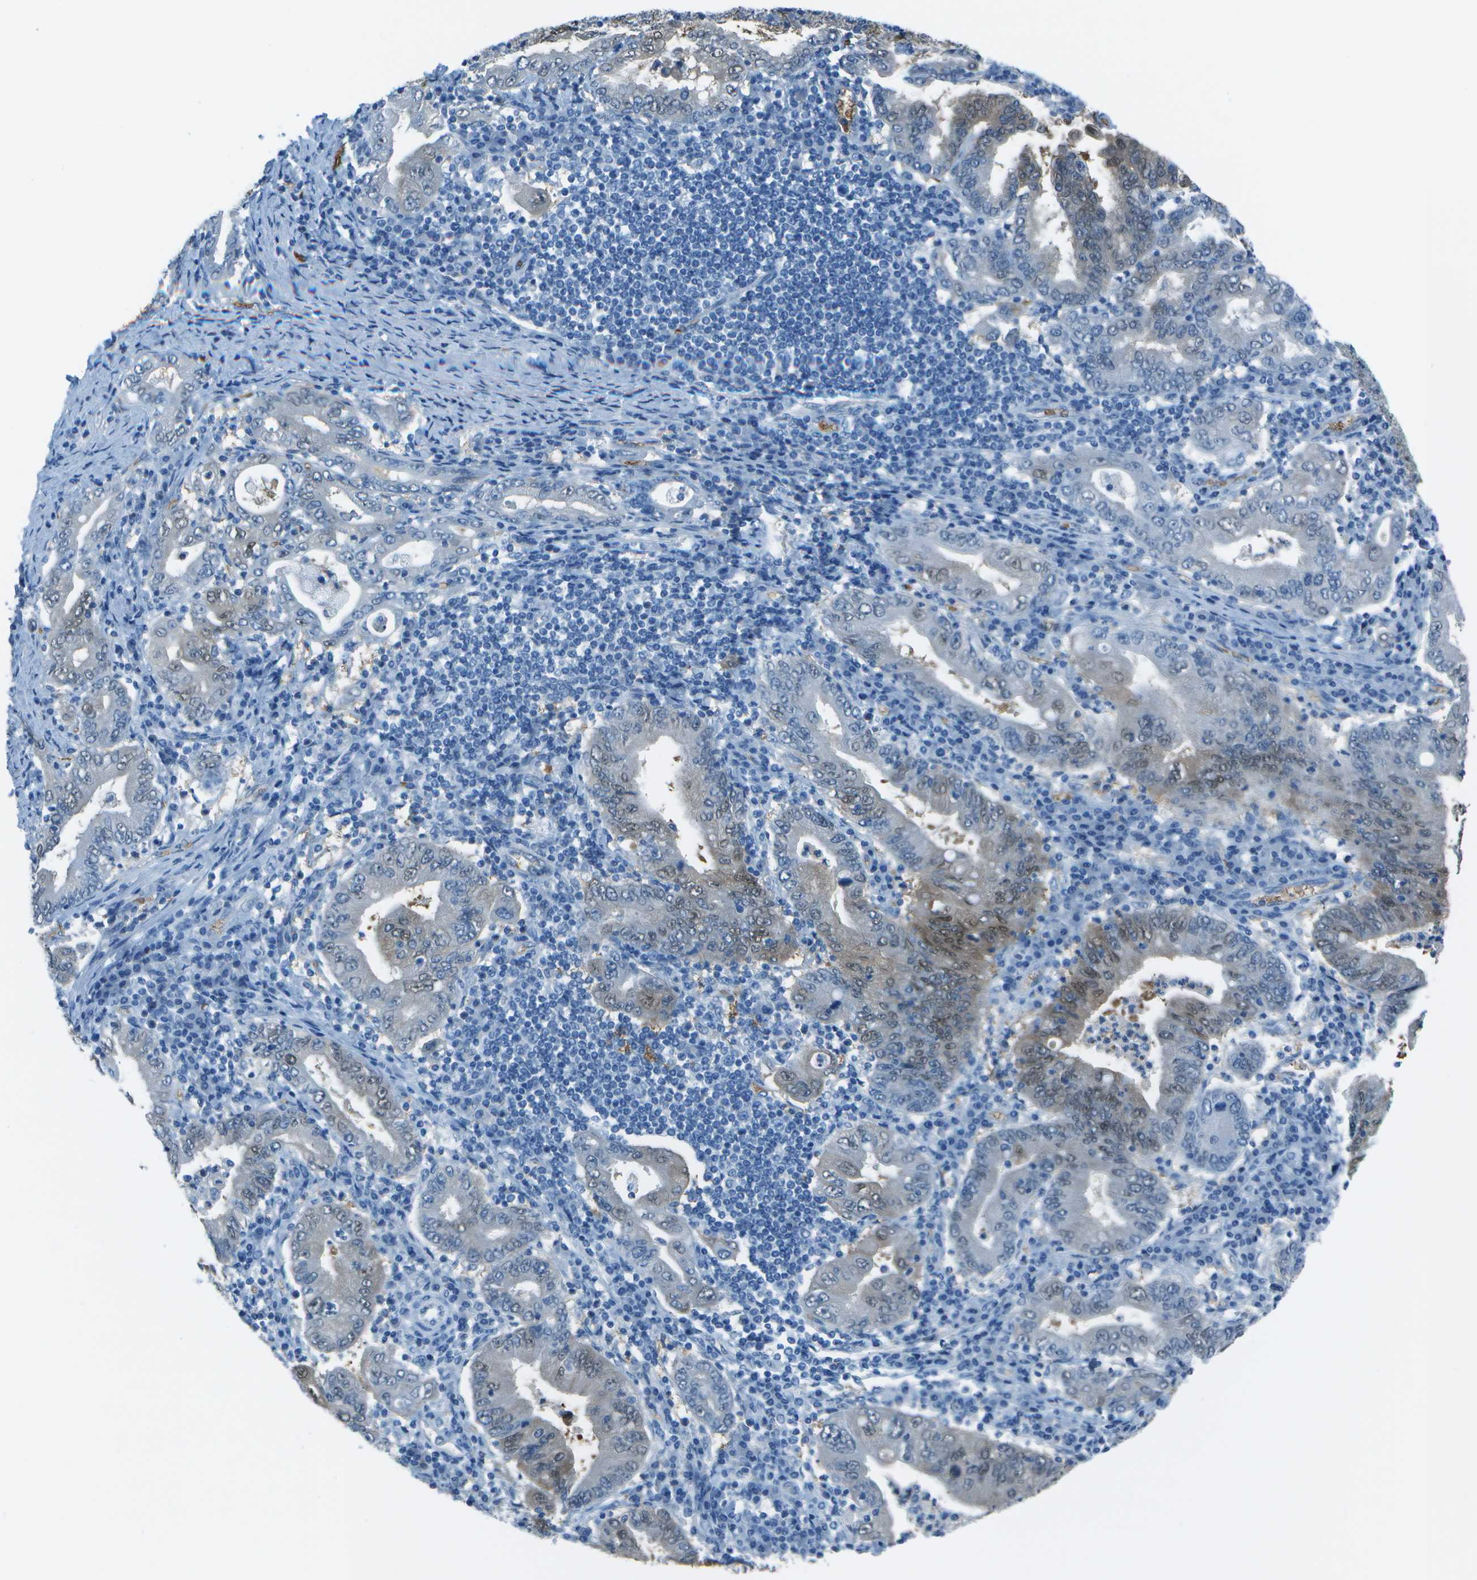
{"staining": {"intensity": "weak", "quantity": "<25%", "location": "cytoplasmic/membranous,nuclear"}, "tissue": "stomach cancer", "cell_type": "Tumor cells", "image_type": "cancer", "snomed": [{"axis": "morphology", "description": "Normal tissue, NOS"}, {"axis": "morphology", "description": "Adenocarcinoma, NOS"}, {"axis": "topography", "description": "Esophagus"}, {"axis": "topography", "description": "Stomach, upper"}, {"axis": "topography", "description": "Peripheral nerve tissue"}], "caption": "IHC micrograph of neoplastic tissue: adenocarcinoma (stomach) stained with DAB (3,3'-diaminobenzidine) displays no significant protein expression in tumor cells. Brightfield microscopy of IHC stained with DAB (brown) and hematoxylin (blue), captured at high magnification.", "gene": "ASL", "patient": {"sex": "male", "age": 62}}